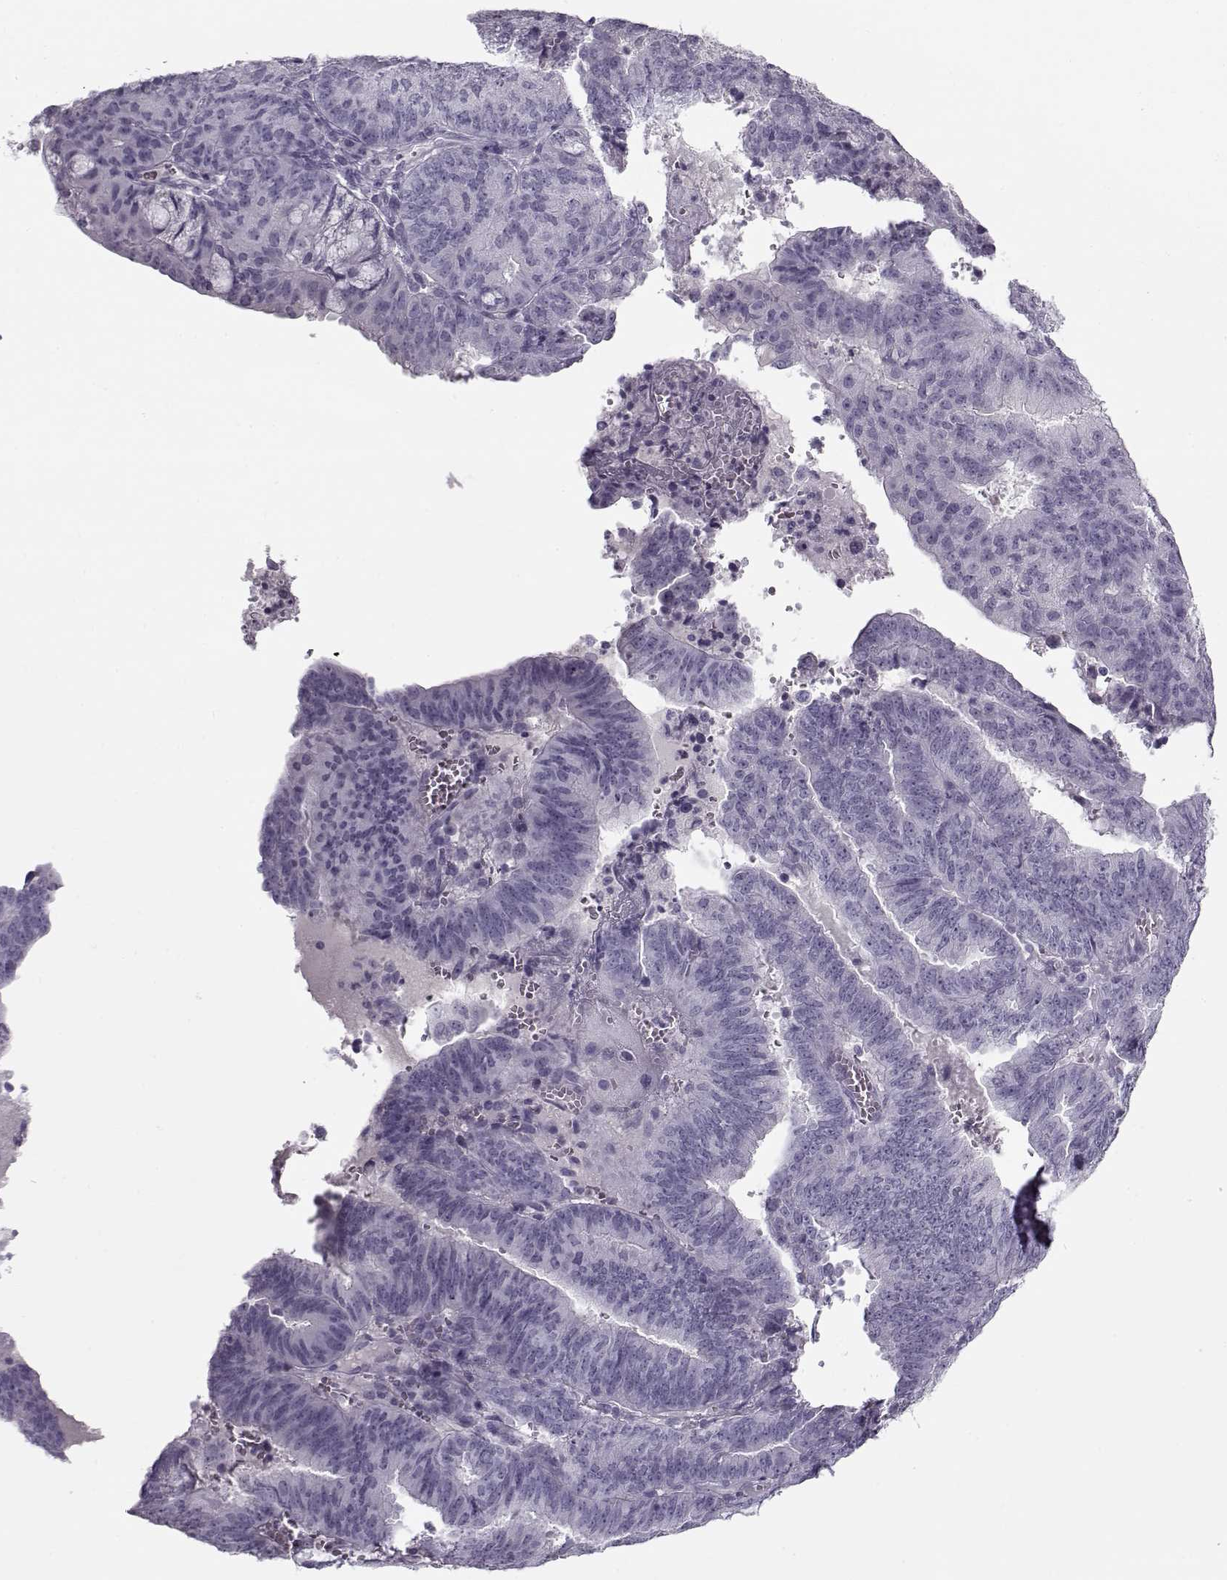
{"staining": {"intensity": "negative", "quantity": "none", "location": "none"}, "tissue": "endometrial cancer", "cell_type": "Tumor cells", "image_type": "cancer", "snomed": [{"axis": "morphology", "description": "Adenocarcinoma, NOS"}, {"axis": "topography", "description": "Endometrium"}], "caption": "Tumor cells show no significant positivity in endometrial adenocarcinoma. (Brightfield microscopy of DAB immunohistochemistry at high magnification).", "gene": "PNMT", "patient": {"sex": "female", "age": 82}}